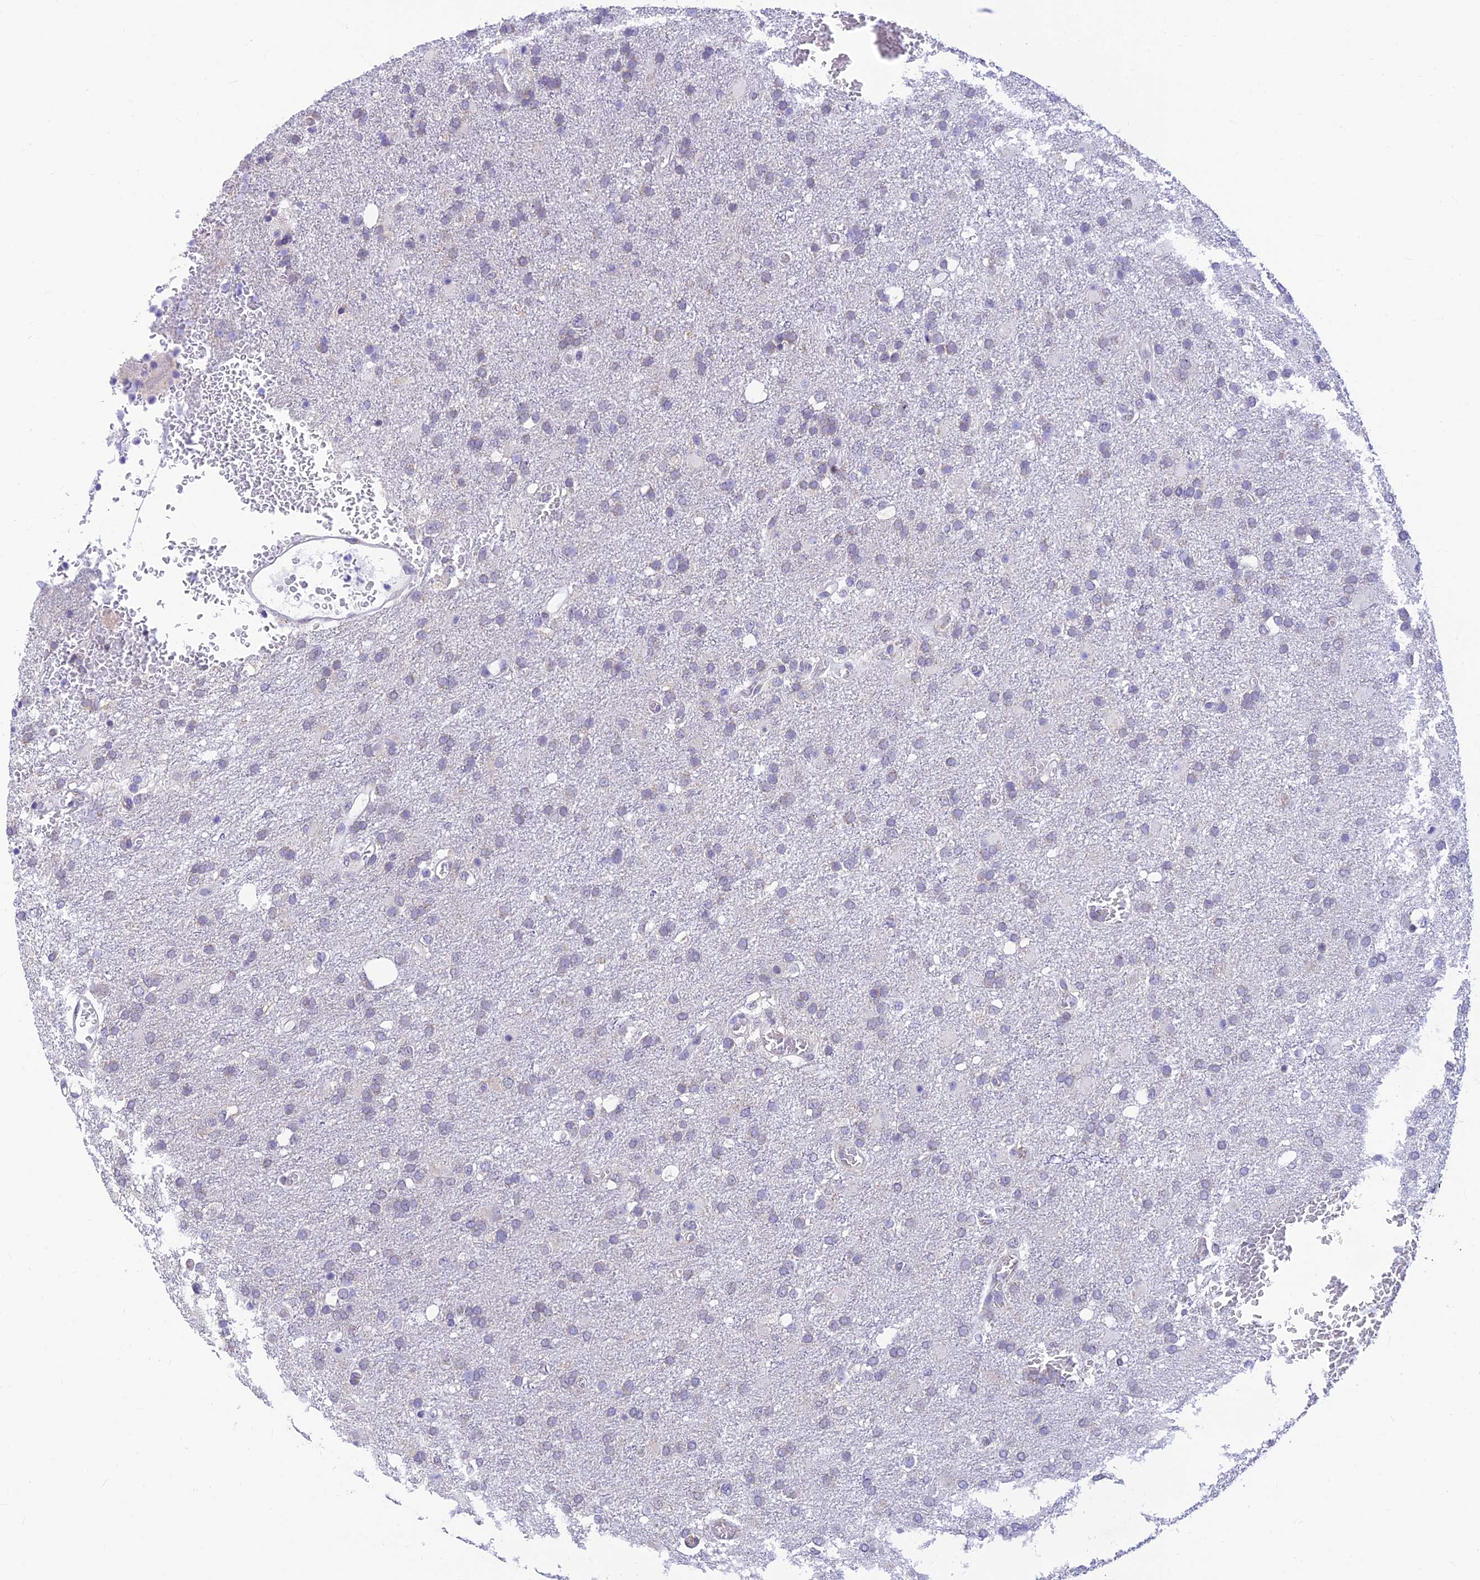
{"staining": {"intensity": "negative", "quantity": "none", "location": "none"}, "tissue": "glioma", "cell_type": "Tumor cells", "image_type": "cancer", "snomed": [{"axis": "morphology", "description": "Glioma, malignant, High grade"}, {"axis": "topography", "description": "Brain"}], "caption": "Human malignant glioma (high-grade) stained for a protein using IHC exhibits no positivity in tumor cells.", "gene": "INKA1", "patient": {"sex": "female", "age": 74}}